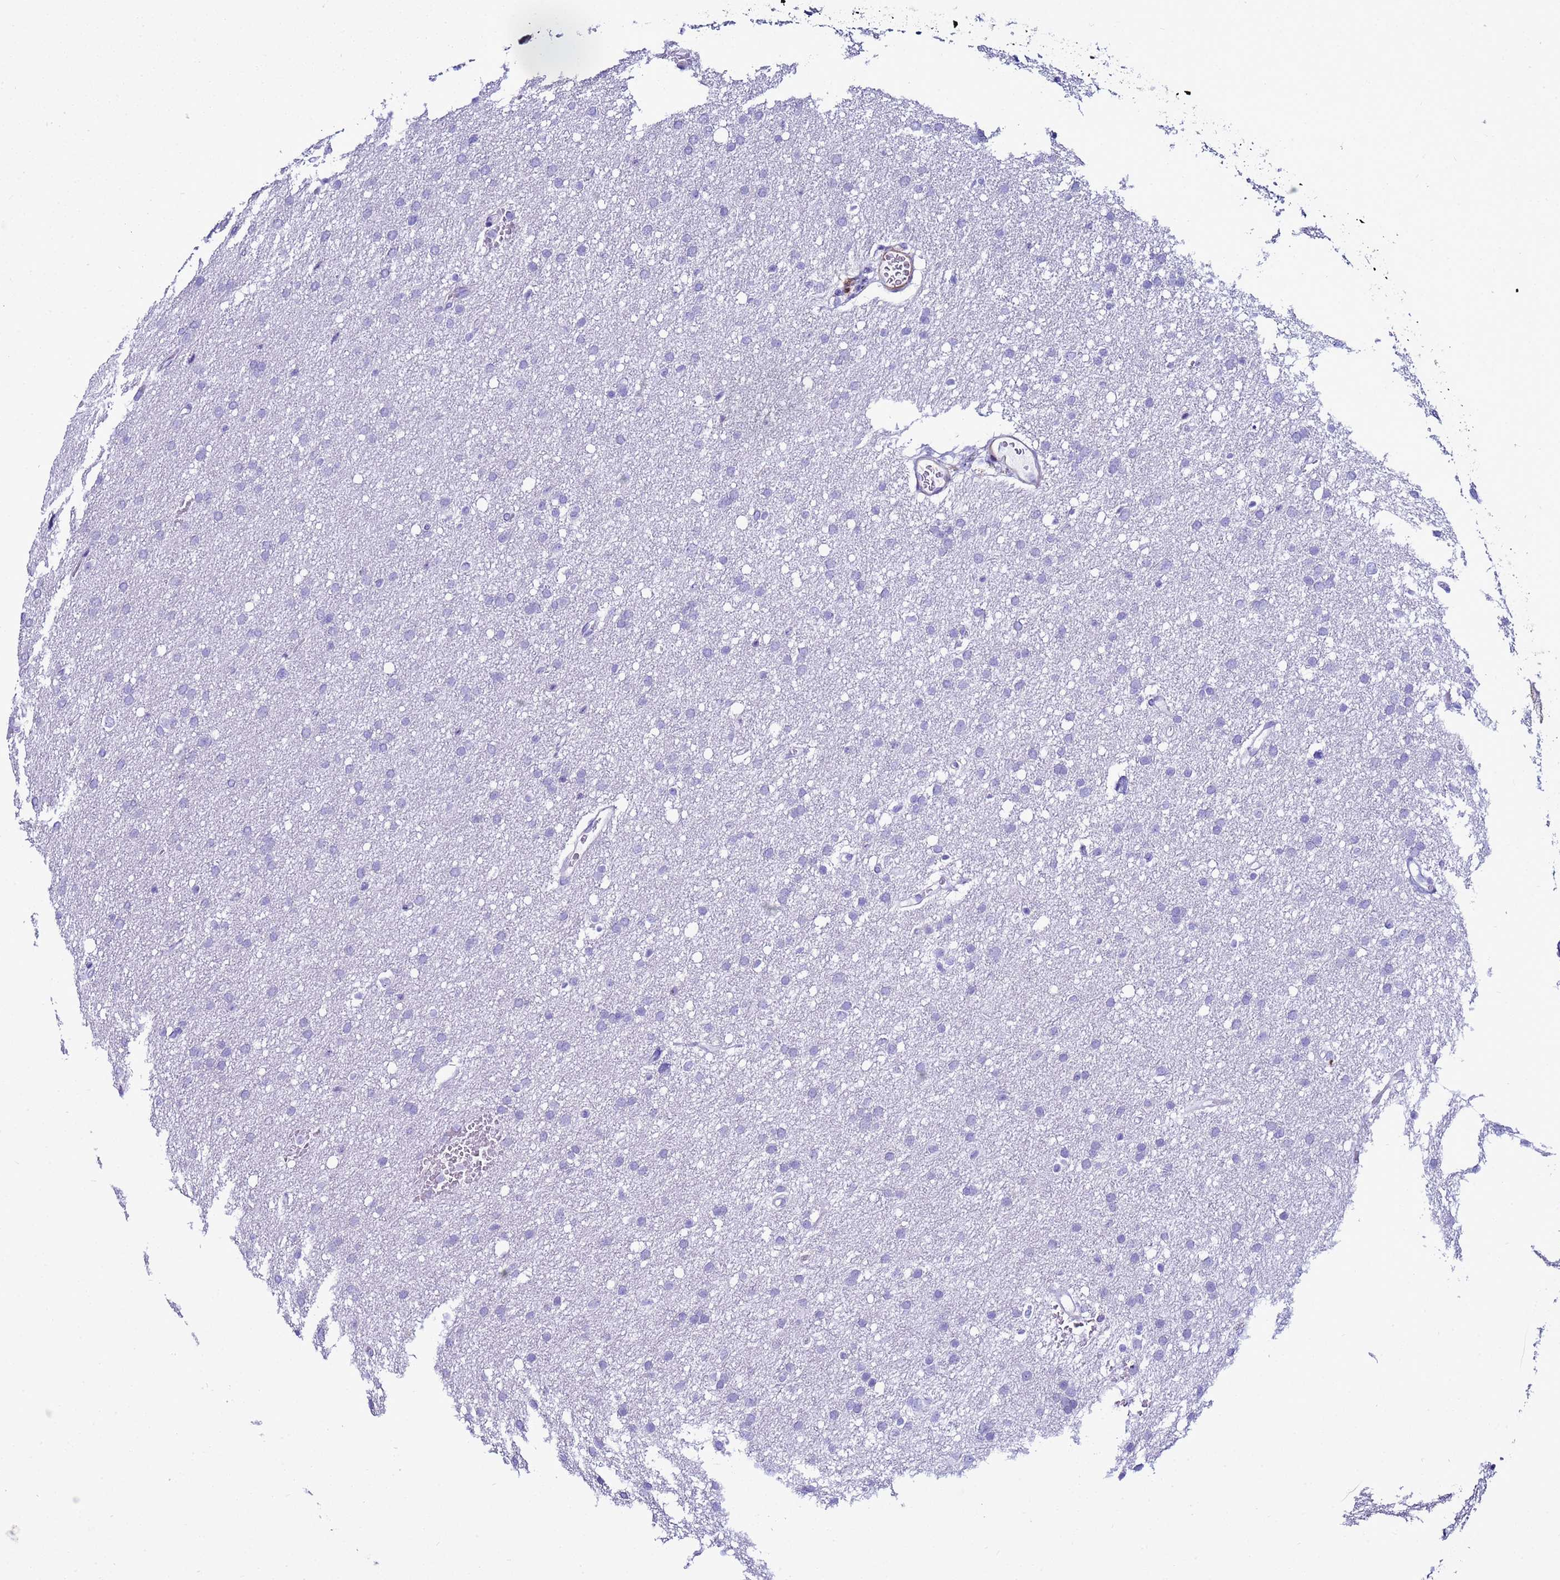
{"staining": {"intensity": "negative", "quantity": "none", "location": "none"}, "tissue": "glioma", "cell_type": "Tumor cells", "image_type": "cancer", "snomed": [{"axis": "morphology", "description": "Glioma, malignant, High grade"}, {"axis": "topography", "description": "Cerebral cortex"}], "caption": "Protein analysis of malignant high-grade glioma demonstrates no significant positivity in tumor cells.", "gene": "LCMT1", "patient": {"sex": "female", "age": 36}}